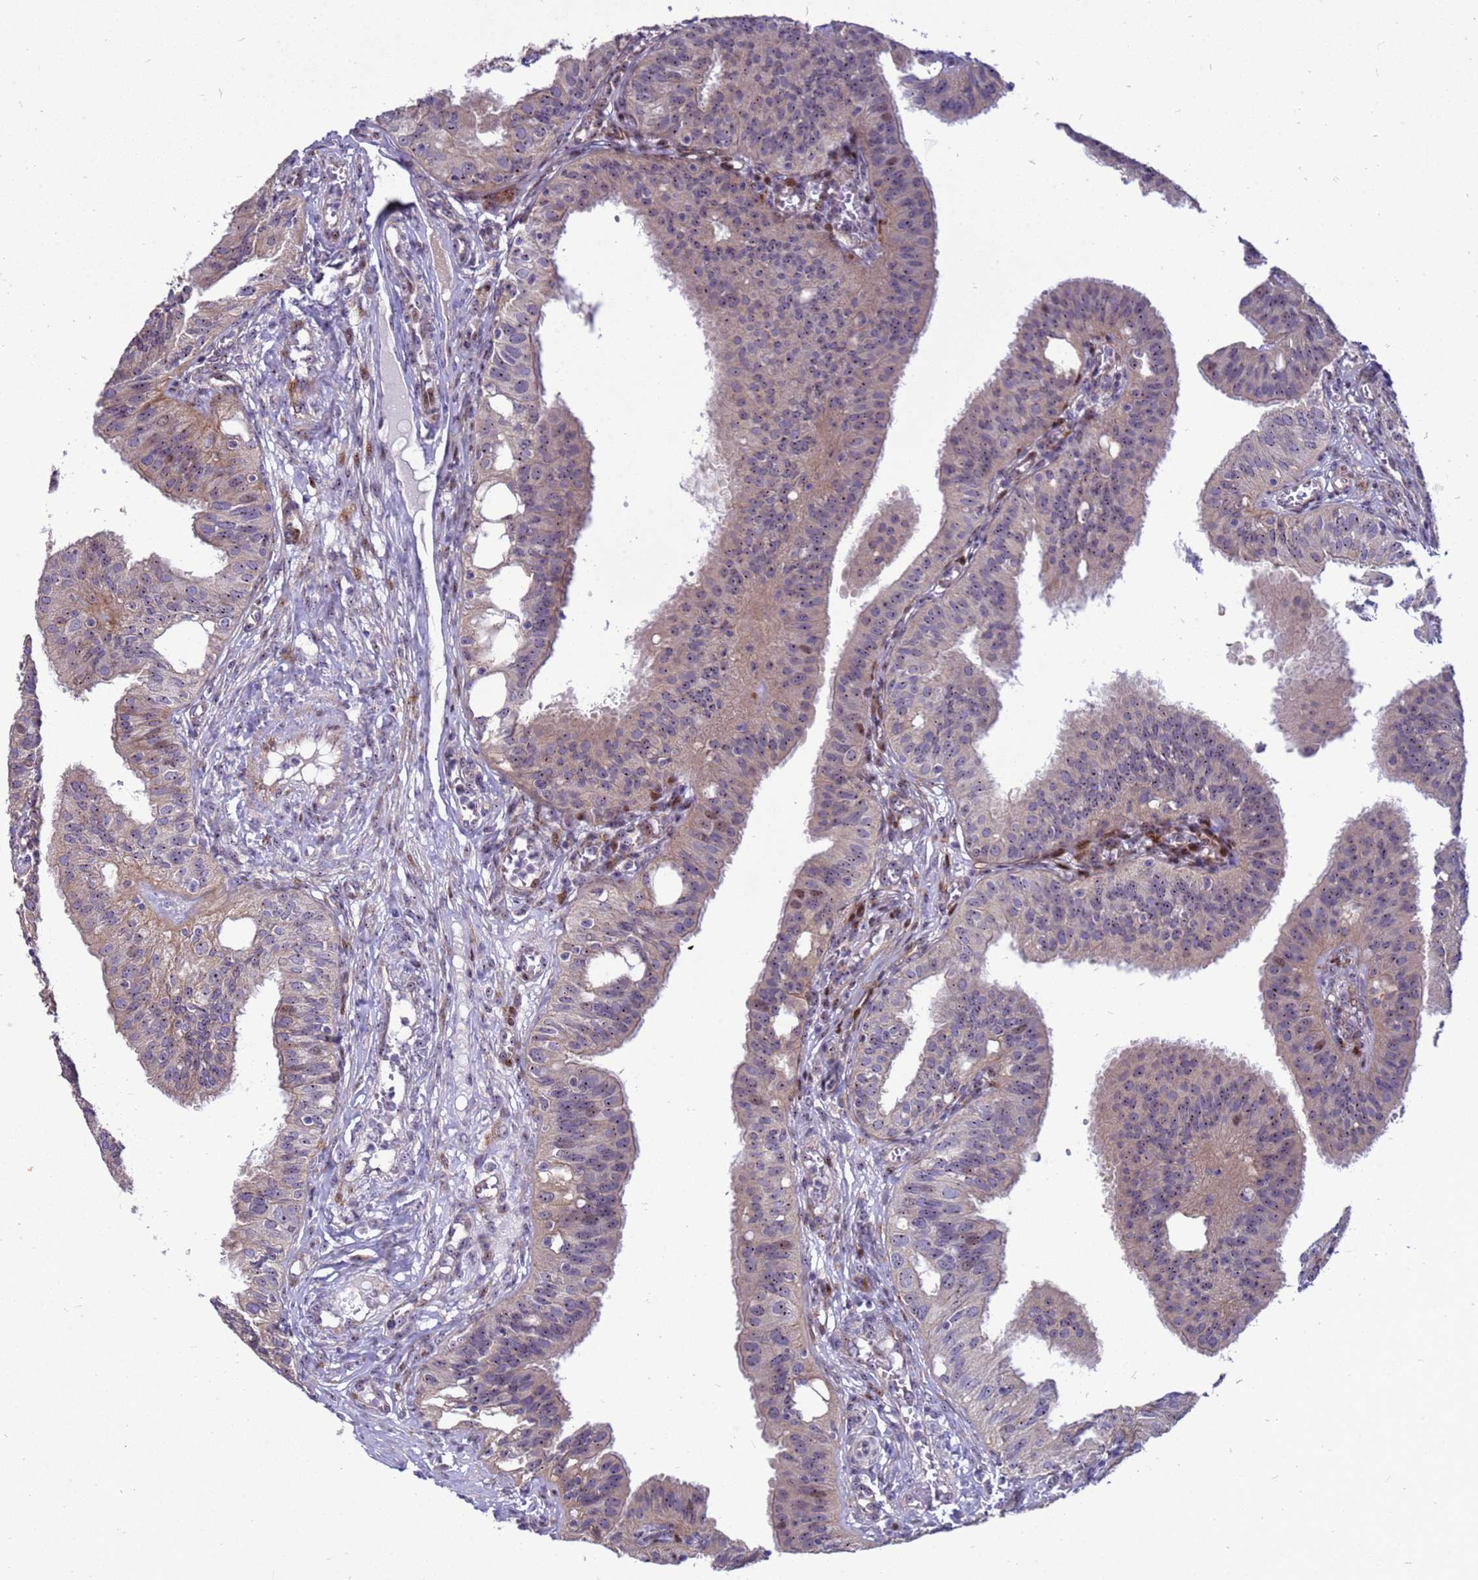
{"staining": {"intensity": "moderate", "quantity": "<25%", "location": "cytoplasmic/membranous,nuclear"}, "tissue": "fallopian tube", "cell_type": "Glandular cells", "image_type": "normal", "snomed": [{"axis": "morphology", "description": "Normal tissue, NOS"}, {"axis": "topography", "description": "Fallopian tube"}, {"axis": "topography", "description": "Ovary"}], "caption": "Moderate cytoplasmic/membranous,nuclear expression is appreciated in approximately <25% of glandular cells in unremarkable fallopian tube. (DAB (3,3'-diaminobenzidine) IHC, brown staining for protein, blue staining for nuclei).", "gene": "RSPO1", "patient": {"sex": "female", "age": 42}}